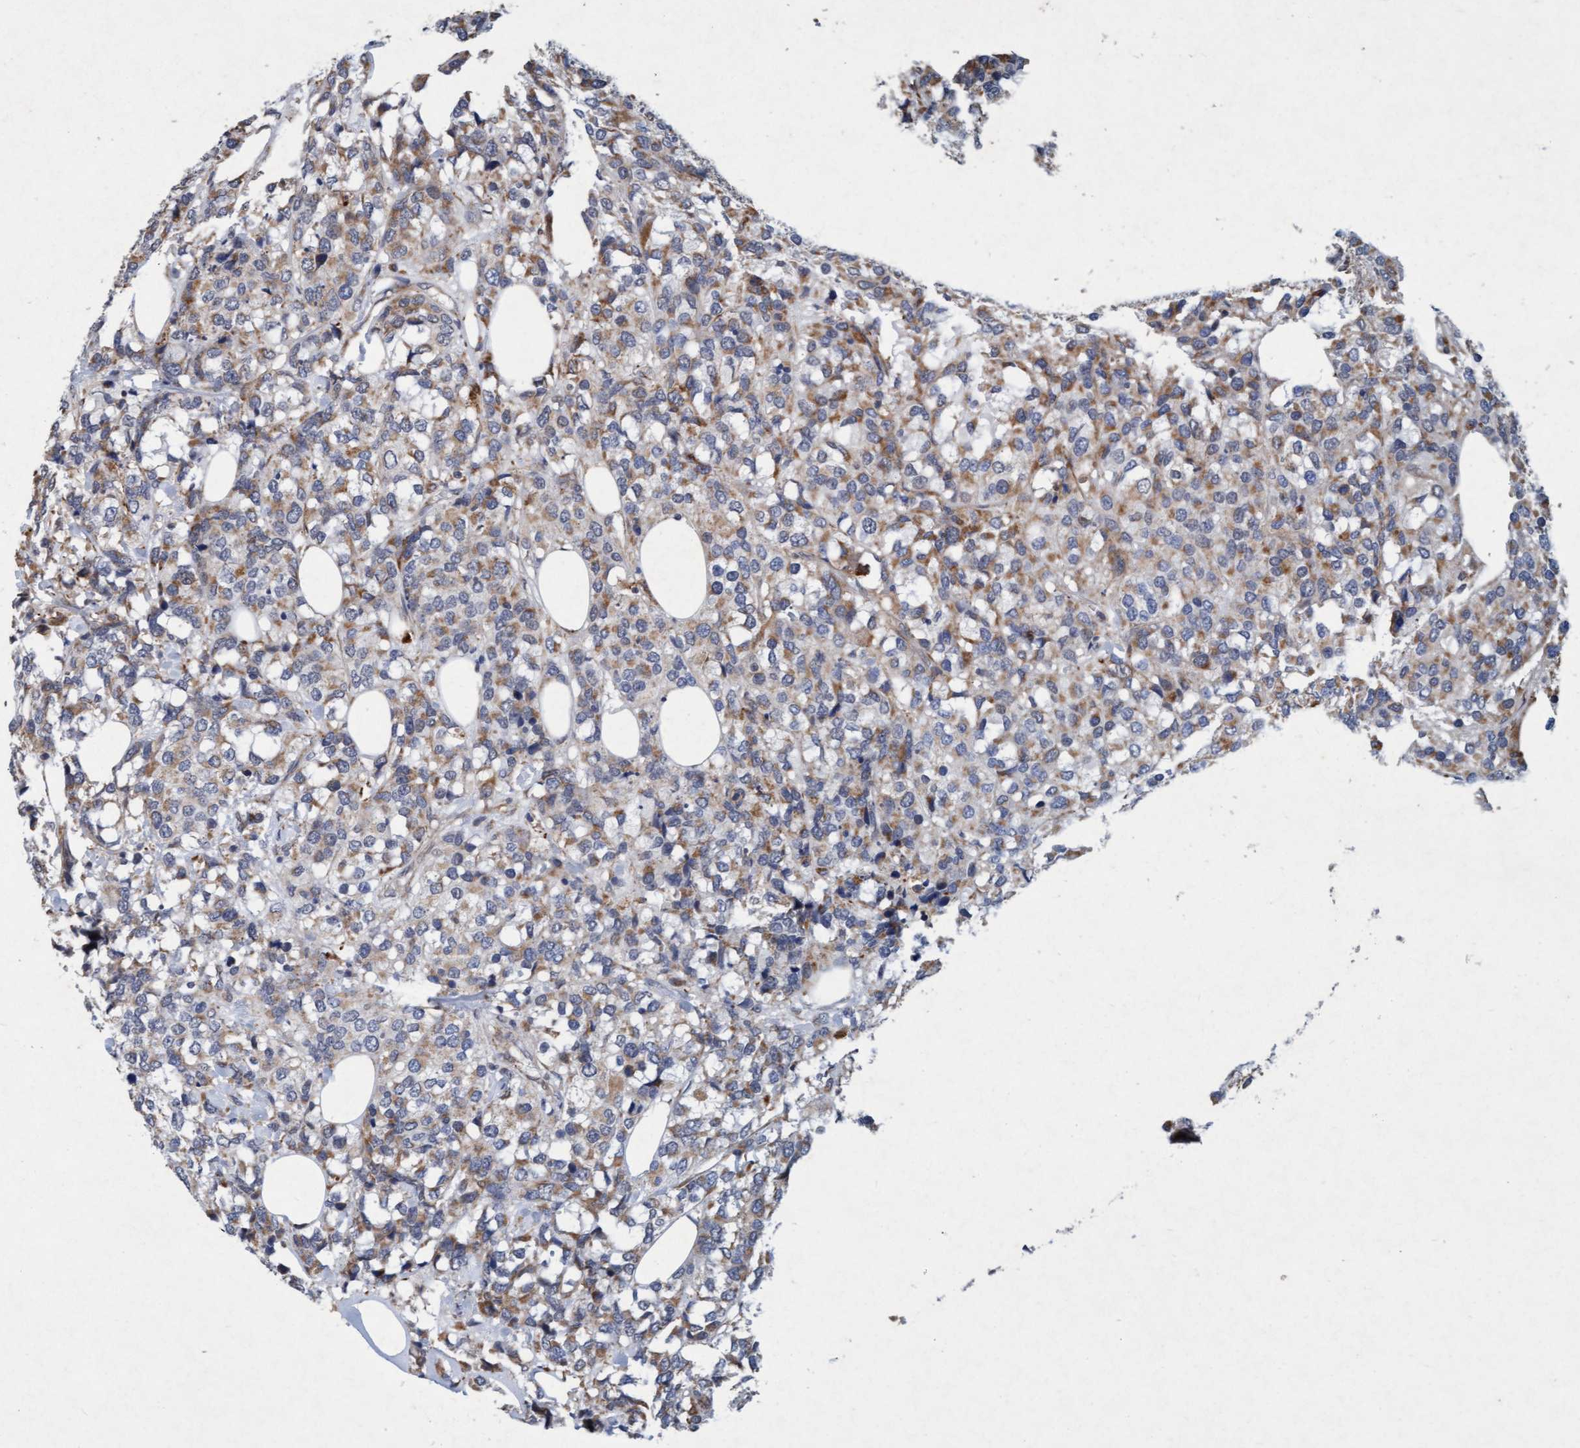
{"staining": {"intensity": "moderate", "quantity": "<25%", "location": "cytoplasmic/membranous"}, "tissue": "breast cancer", "cell_type": "Tumor cells", "image_type": "cancer", "snomed": [{"axis": "morphology", "description": "Lobular carcinoma"}, {"axis": "topography", "description": "Breast"}], "caption": "Breast cancer stained with IHC exhibits moderate cytoplasmic/membranous positivity in about <25% of tumor cells.", "gene": "TMEM70", "patient": {"sex": "female", "age": 59}}